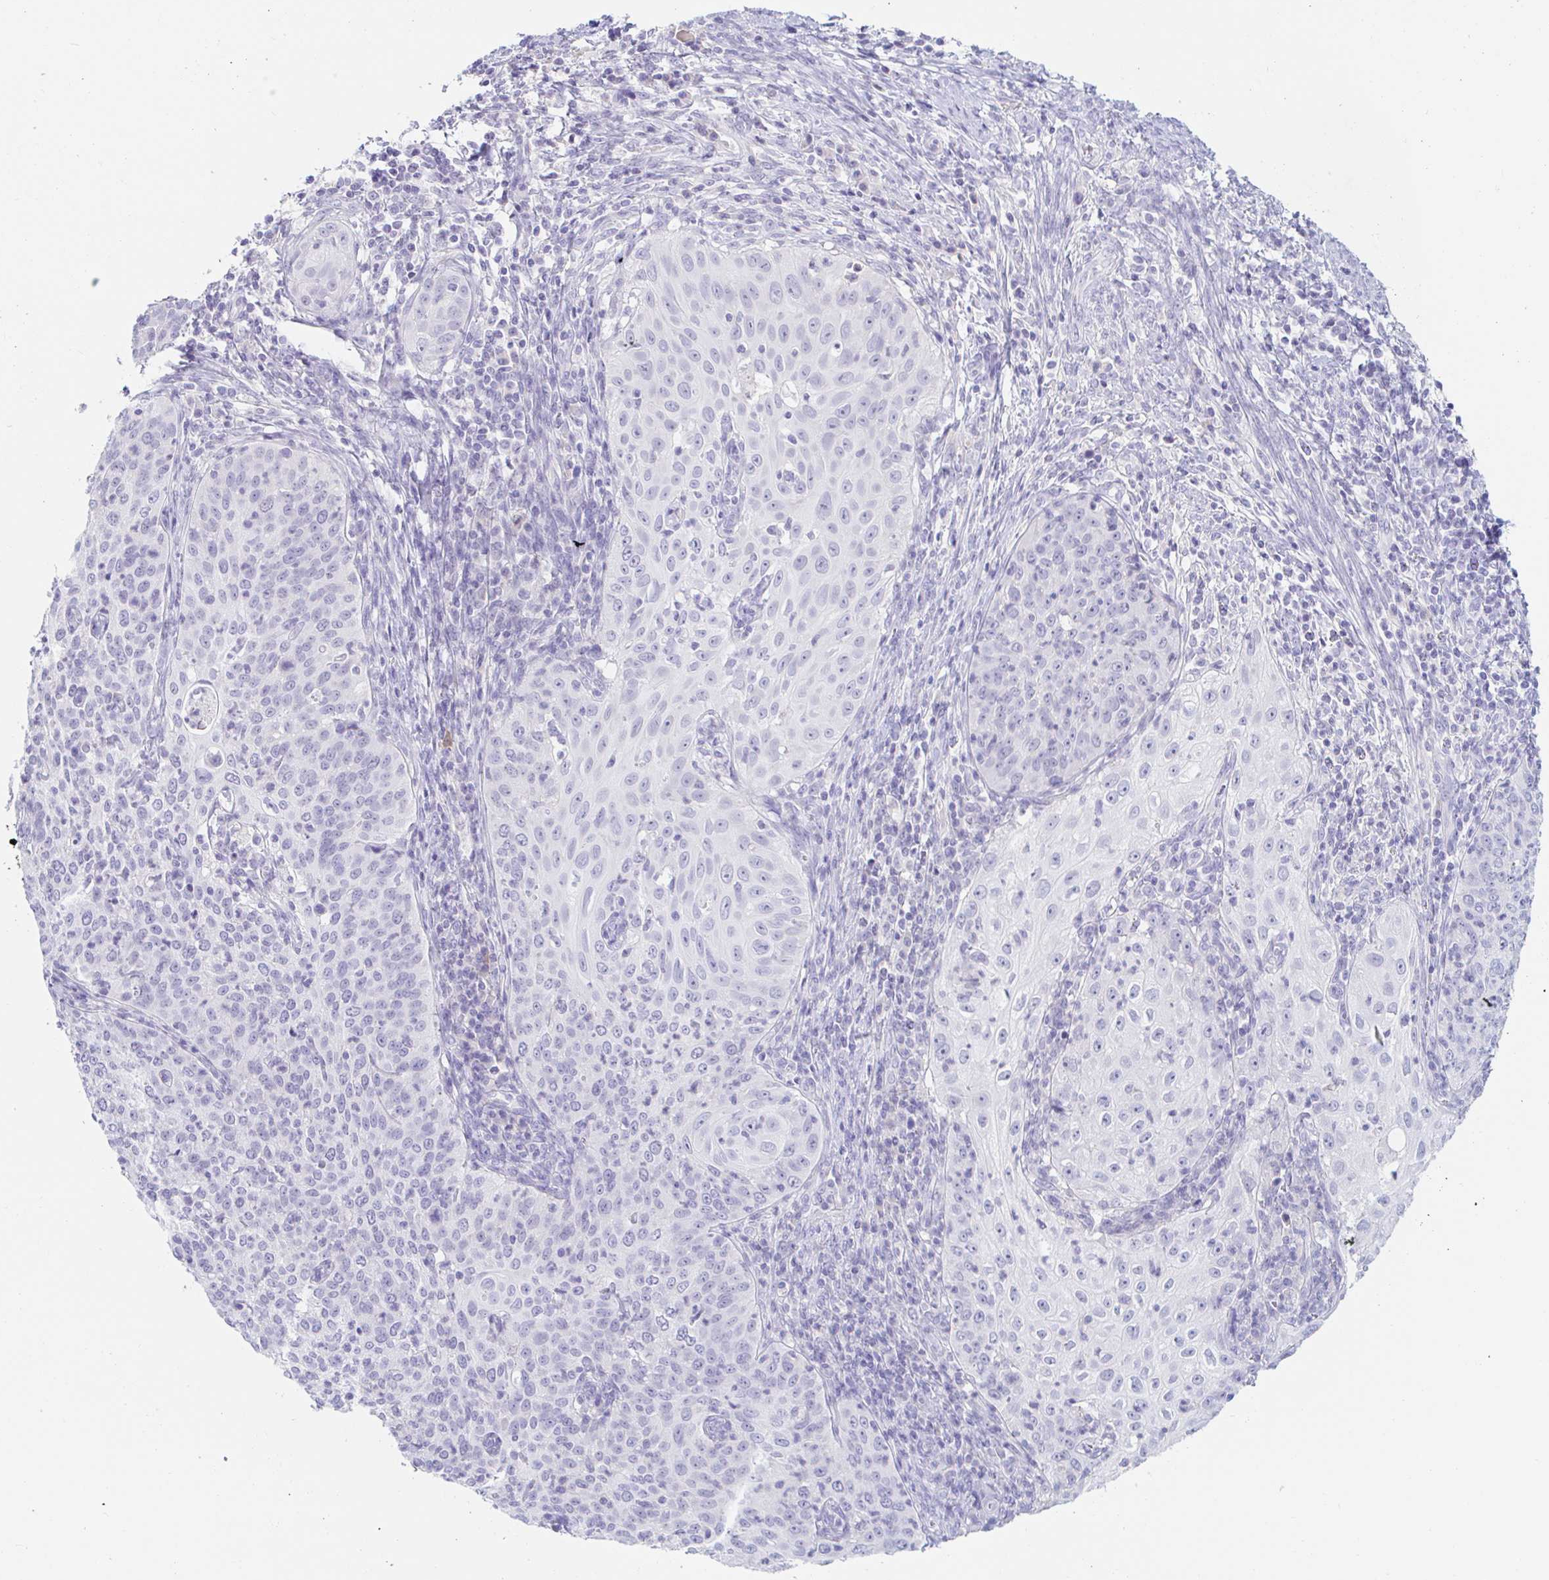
{"staining": {"intensity": "negative", "quantity": "none", "location": "none"}, "tissue": "cervical cancer", "cell_type": "Tumor cells", "image_type": "cancer", "snomed": [{"axis": "morphology", "description": "Squamous cell carcinoma, NOS"}, {"axis": "topography", "description": "Cervix"}], "caption": "Immunohistochemistry micrograph of cervical cancer stained for a protein (brown), which shows no positivity in tumor cells.", "gene": "TEX44", "patient": {"sex": "female", "age": 30}}